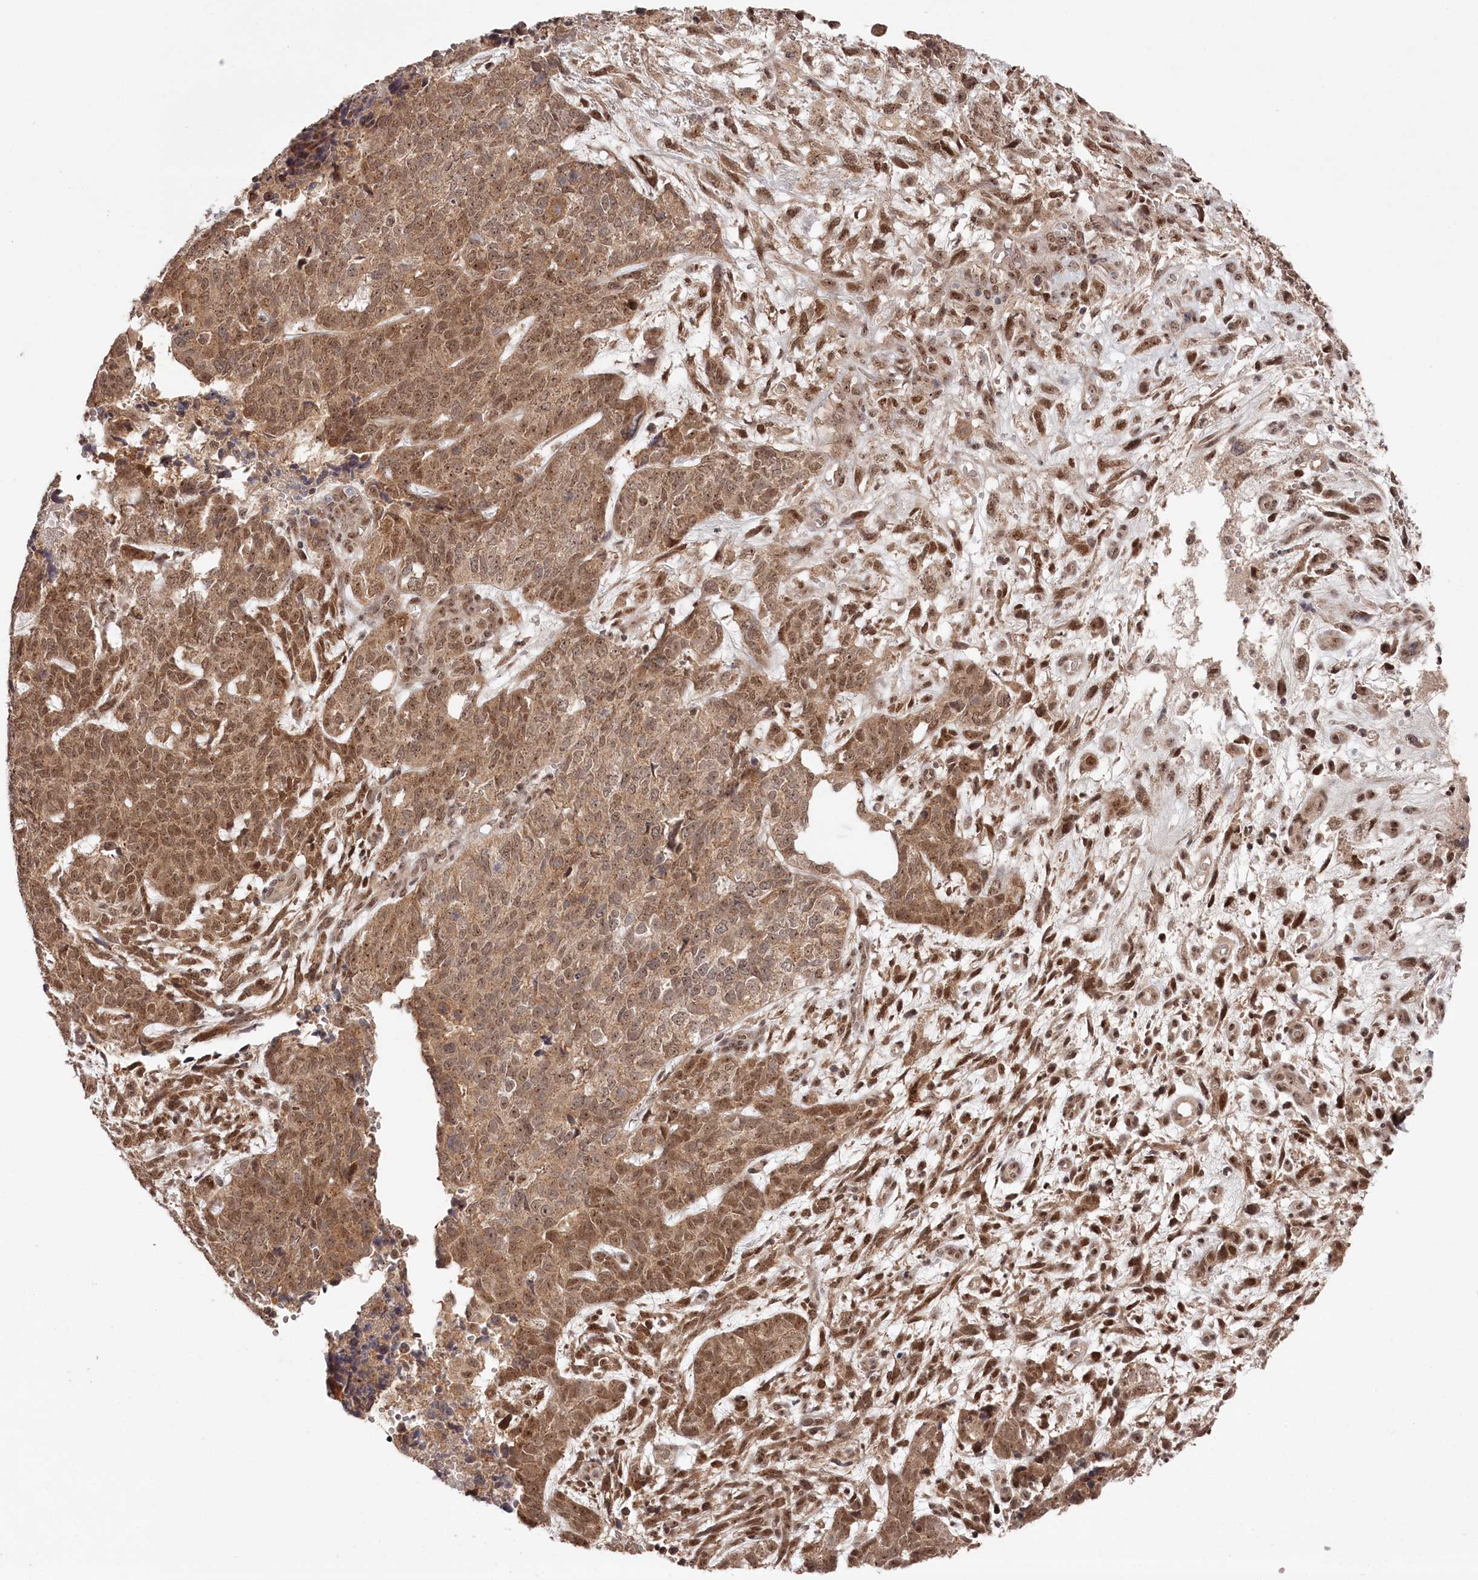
{"staining": {"intensity": "moderate", "quantity": ">75%", "location": "cytoplasmic/membranous,nuclear"}, "tissue": "cervical cancer", "cell_type": "Tumor cells", "image_type": "cancer", "snomed": [{"axis": "morphology", "description": "Squamous cell carcinoma, NOS"}, {"axis": "topography", "description": "Cervix"}], "caption": "Tumor cells show medium levels of moderate cytoplasmic/membranous and nuclear positivity in approximately >75% of cells in human cervical cancer (squamous cell carcinoma).", "gene": "EXOSC1", "patient": {"sex": "female", "age": 63}}